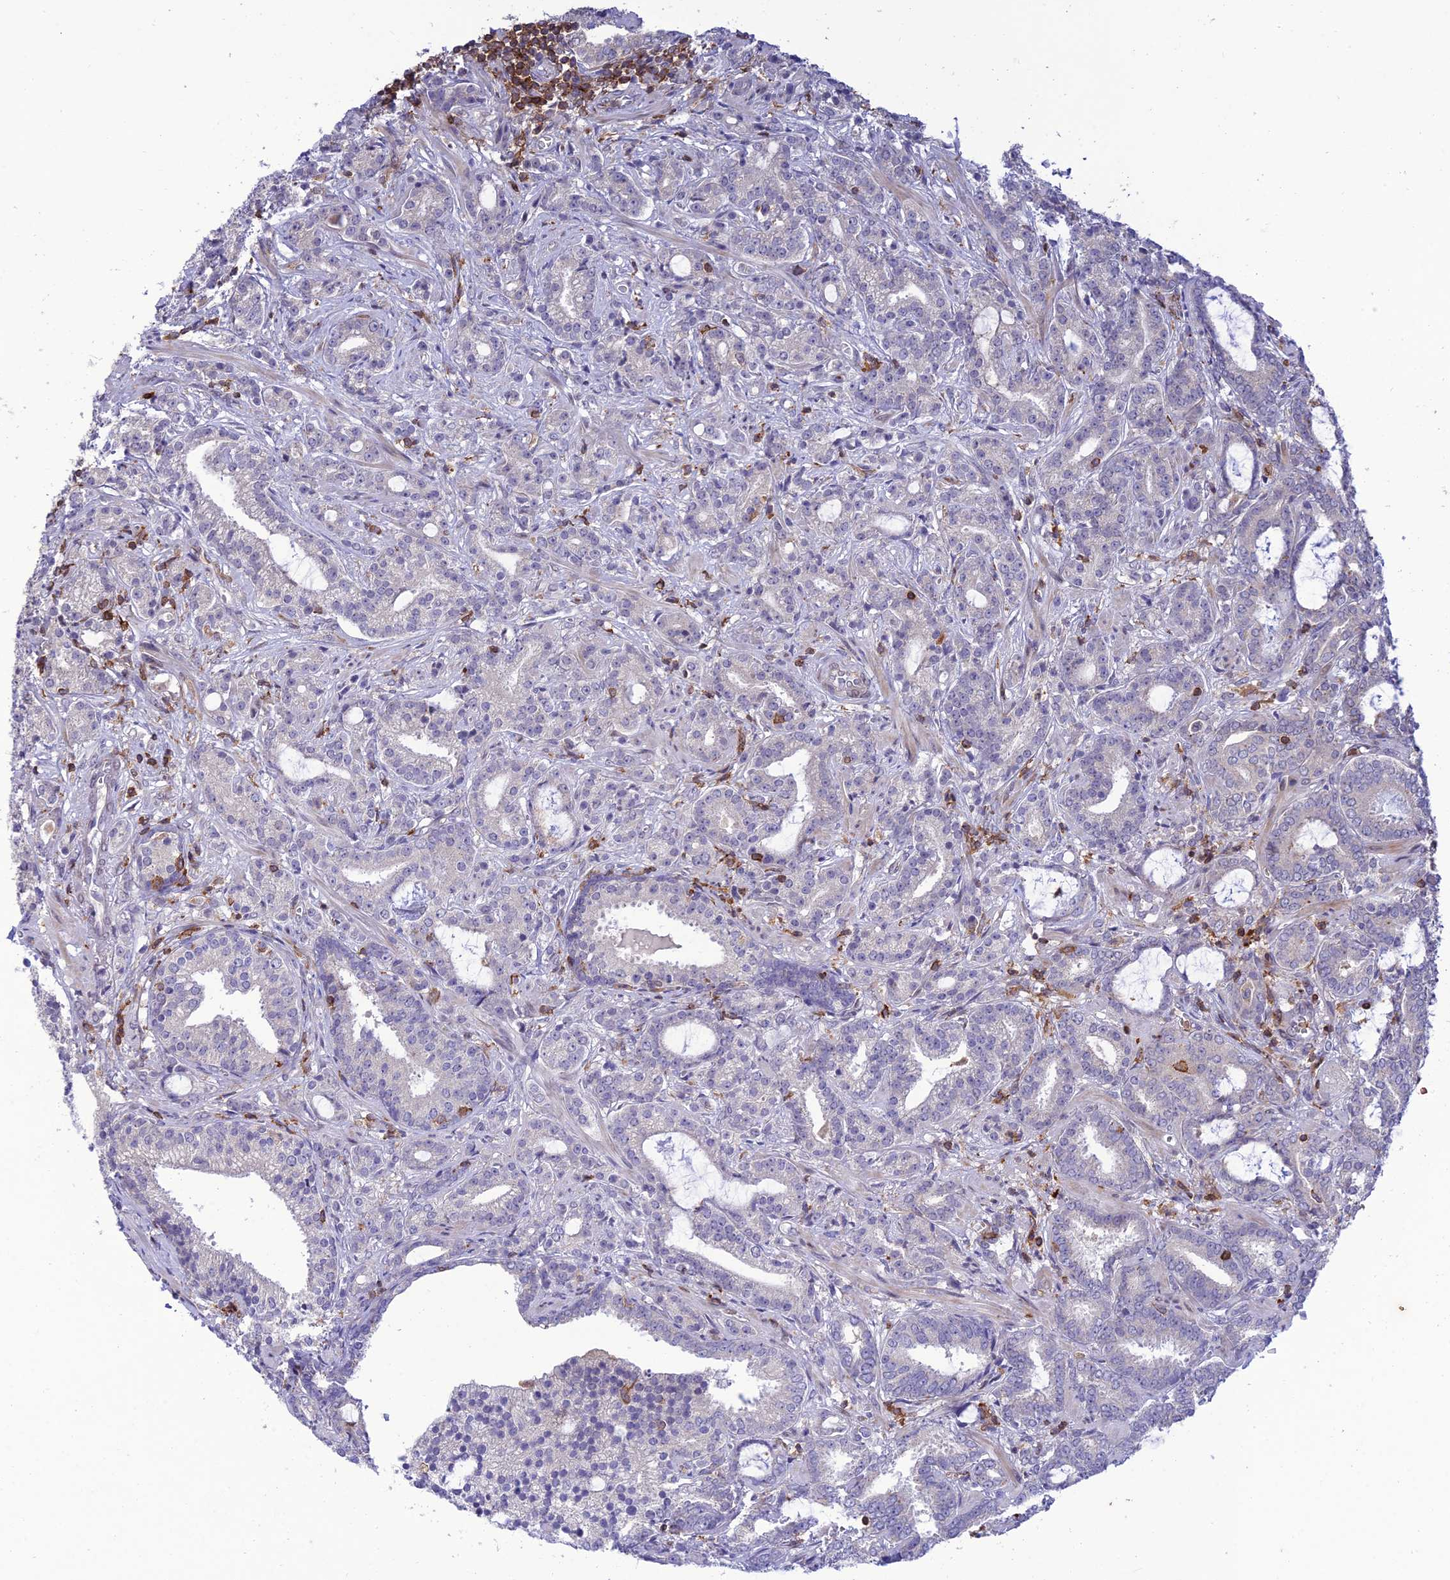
{"staining": {"intensity": "negative", "quantity": "none", "location": "none"}, "tissue": "prostate cancer", "cell_type": "Tumor cells", "image_type": "cancer", "snomed": [{"axis": "morphology", "description": "Adenocarcinoma, High grade"}, {"axis": "topography", "description": "Prostate and seminal vesicle, NOS"}], "caption": "Immunohistochemical staining of high-grade adenocarcinoma (prostate) exhibits no significant expression in tumor cells. The staining is performed using DAB brown chromogen with nuclei counter-stained in using hematoxylin.", "gene": "FAM76A", "patient": {"sex": "male", "age": 67}}